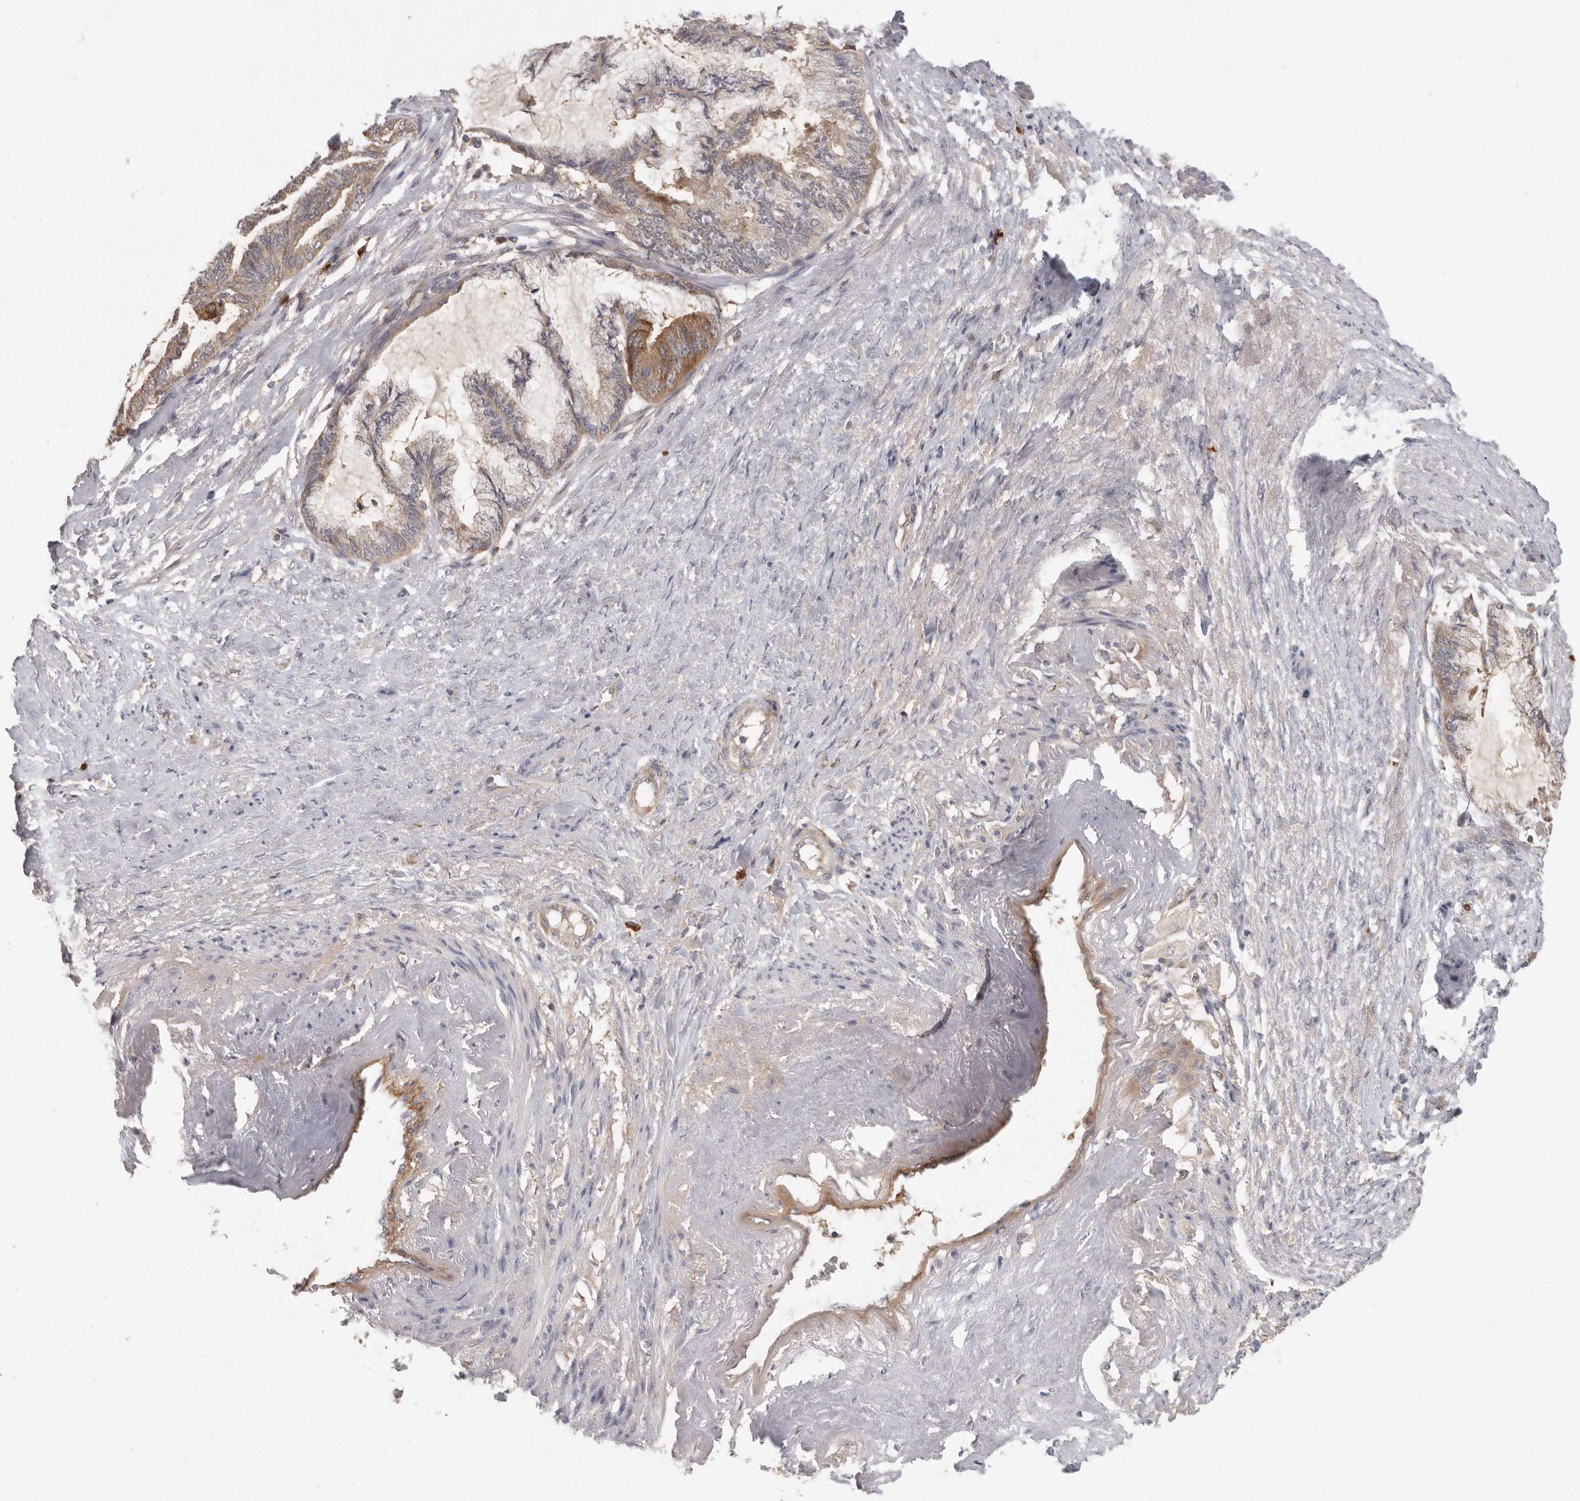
{"staining": {"intensity": "moderate", "quantity": "25%-75%", "location": "cytoplasmic/membranous"}, "tissue": "endometrial cancer", "cell_type": "Tumor cells", "image_type": "cancer", "snomed": [{"axis": "morphology", "description": "Adenocarcinoma, NOS"}, {"axis": "topography", "description": "Endometrium"}], "caption": "An image of human endometrial adenocarcinoma stained for a protein demonstrates moderate cytoplasmic/membranous brown staining in tumor cells.", "gene": "CFAP298", "patient": {"sex": "female", "age": 86}}